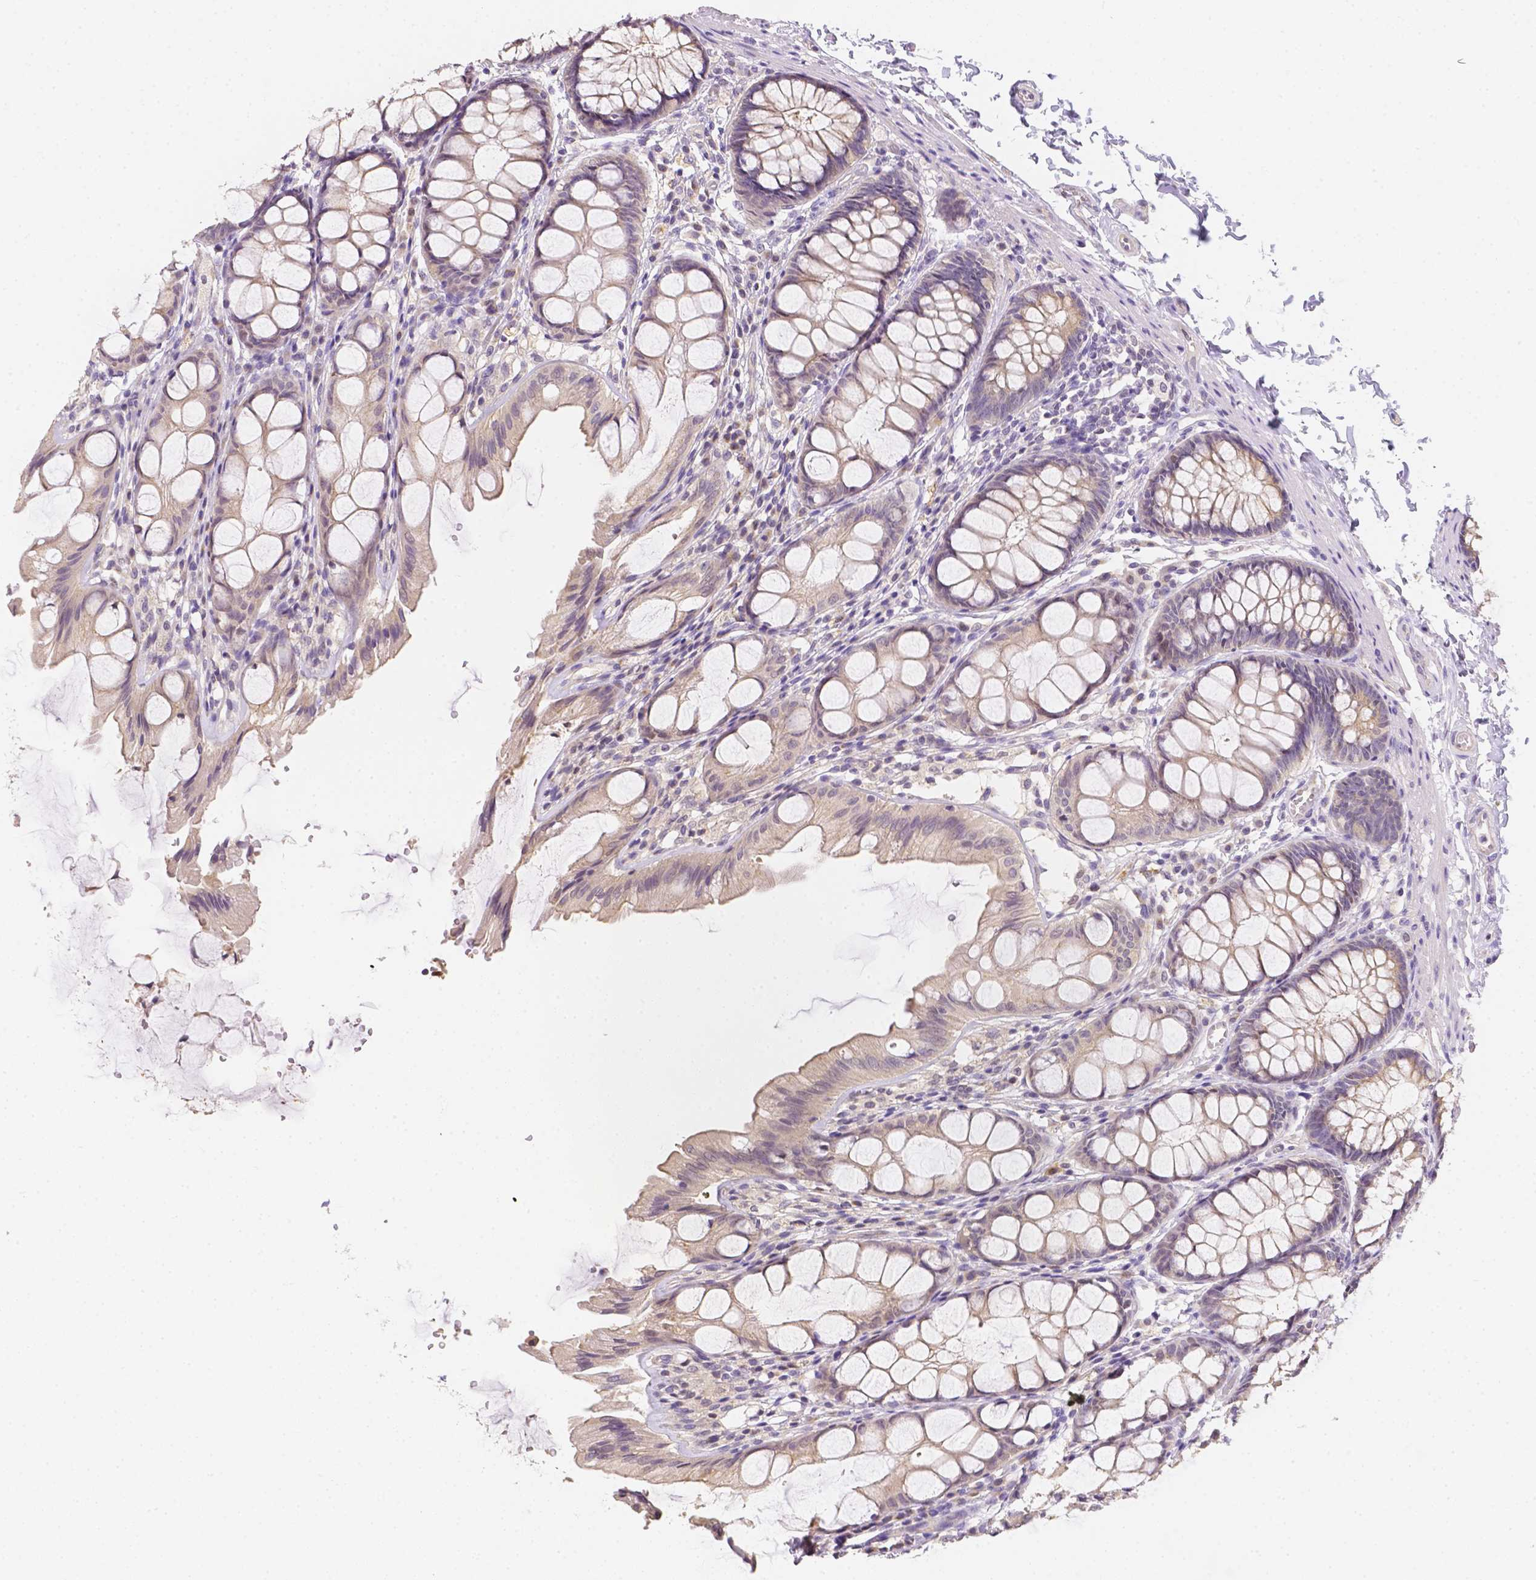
{"staining": {"intensity": "weak", "quantity": "25%-75%", "location": "cytoplasmic/membranous"}, "tissue": "colon", "cell_type": "Endothelial cells", "image_type": "normal", "snomed": [{"axis": "morphology", "description": "Normal tissue, NOS"}, {"axis": "topography", "description": "Colon"}], "caption": "Normal colon exhibits weak cytoplasmic/membranous positivity in approximately 25%-75% of endothelial cells.", "gene": "C10orf67", "patient": {"sex": "male", "age": 47}}